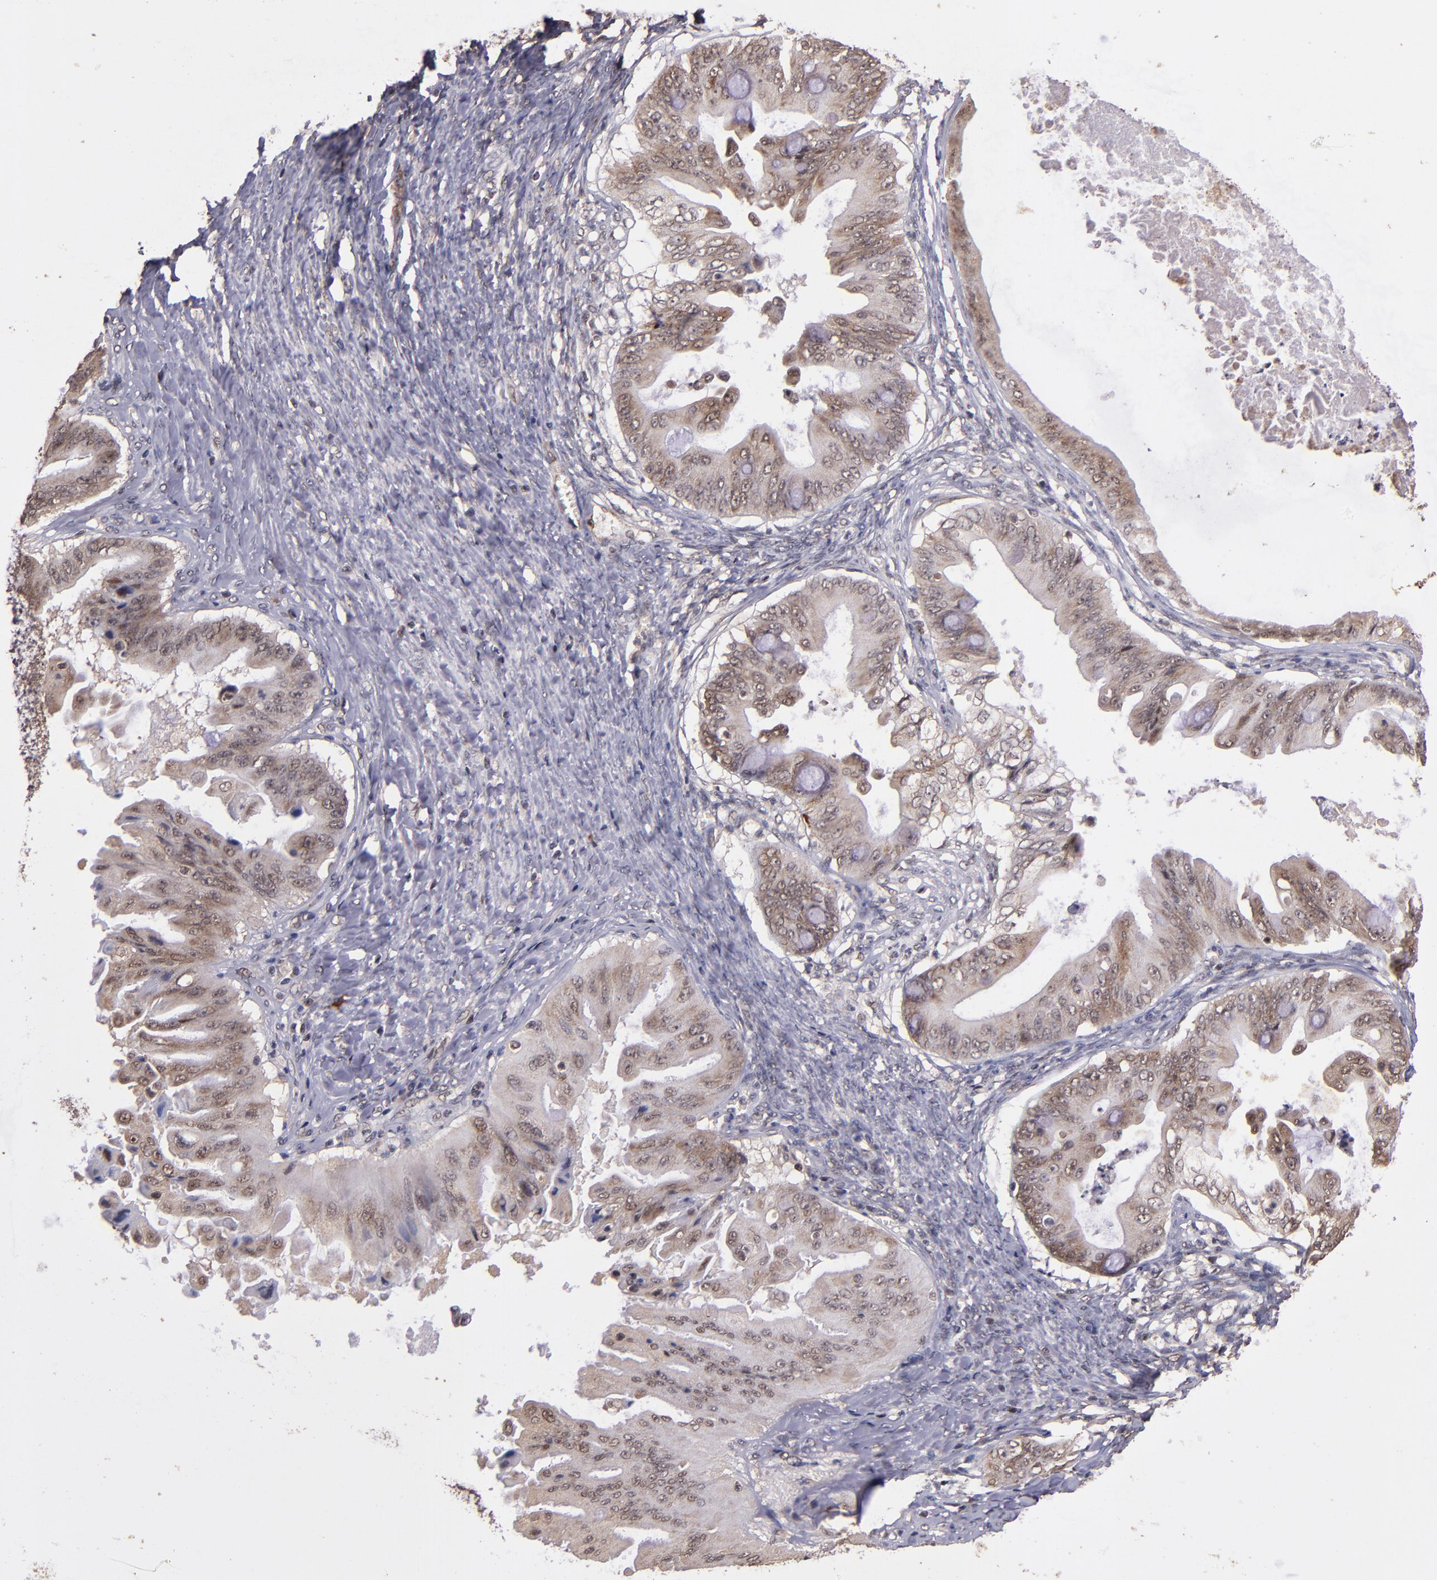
{"staining": {"intensity": "weak", "quantity": ">75%", "location": "cytoplasmic/membranous"}, "tissue": "ovarian cancer", "cell_type": "Tumor cells", "image_type": "cancer", "snomed": [{"axis": "morphology", "description": "Cystadenocarcinoma, mucinous, NOS"}, {"axis": "topography", "description": "Ovary"}], "caption": "Ovarian mucinous cystadenocarcinoma tissue exhibits weak cytoplasmic/membranous staining in approximately >75% of tumor cells", "gene": "RIOK3", "patient": {"sex": "female", "age": 37}}